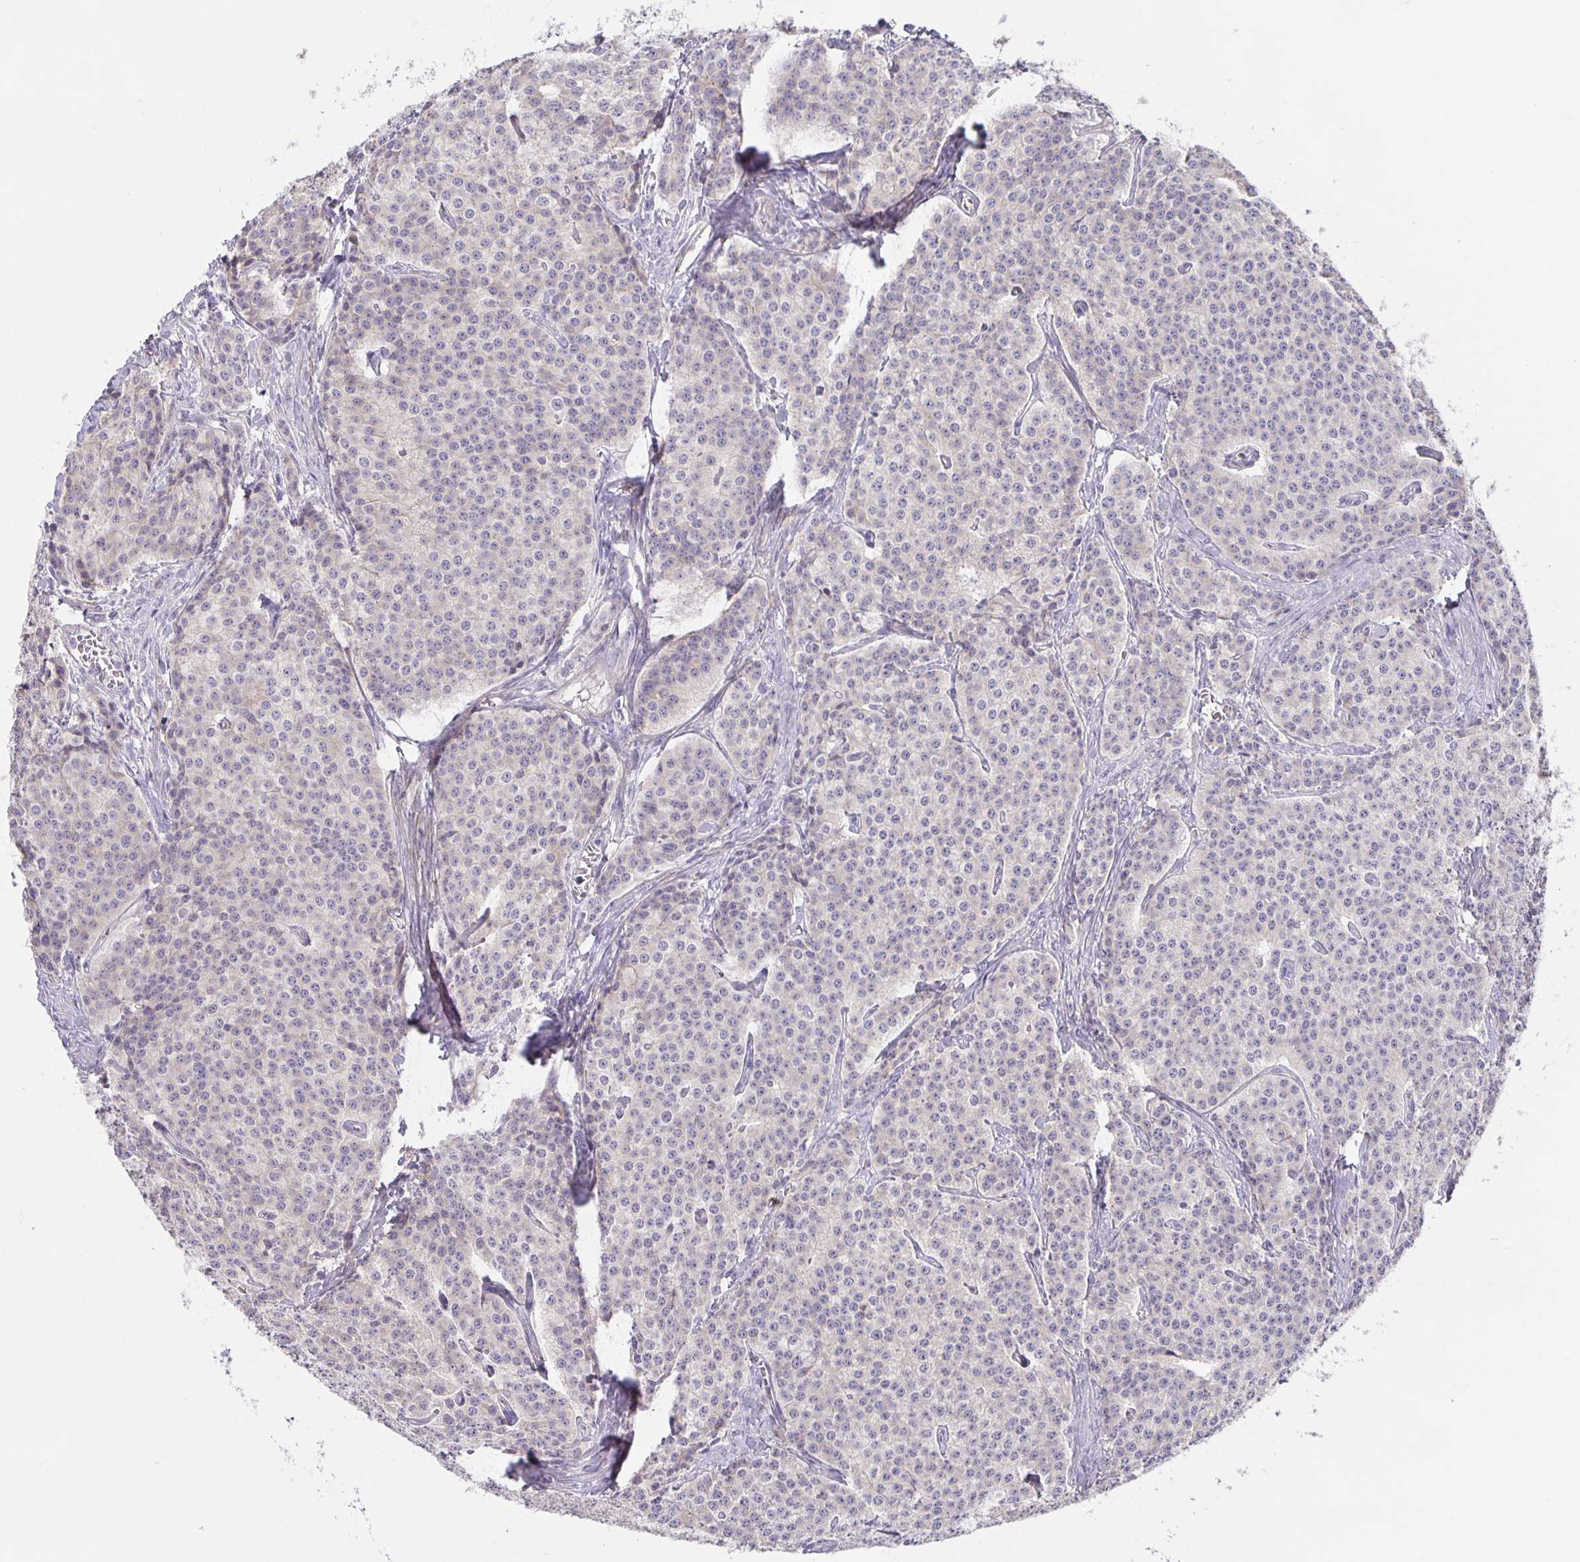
{"staining": {"intensity": "negative", "quantity": "none", "location": "none"}, "tissue": "carcinoid", "cell_type": "Tumor cells", "image_type": "cancer", "snomed": [{"axis": "morphology", "description": "Carcinoid, malignant, NOS"}, {"axis": "topography", "description": "Small intestine"}], "caption": "Human carcinoid stained for a protein using immunohistochemistry (IHC) exhibits no expression in tumor cells.", "gene": "SRCIN1", "patient": {"sex": "female", "age": 64}}